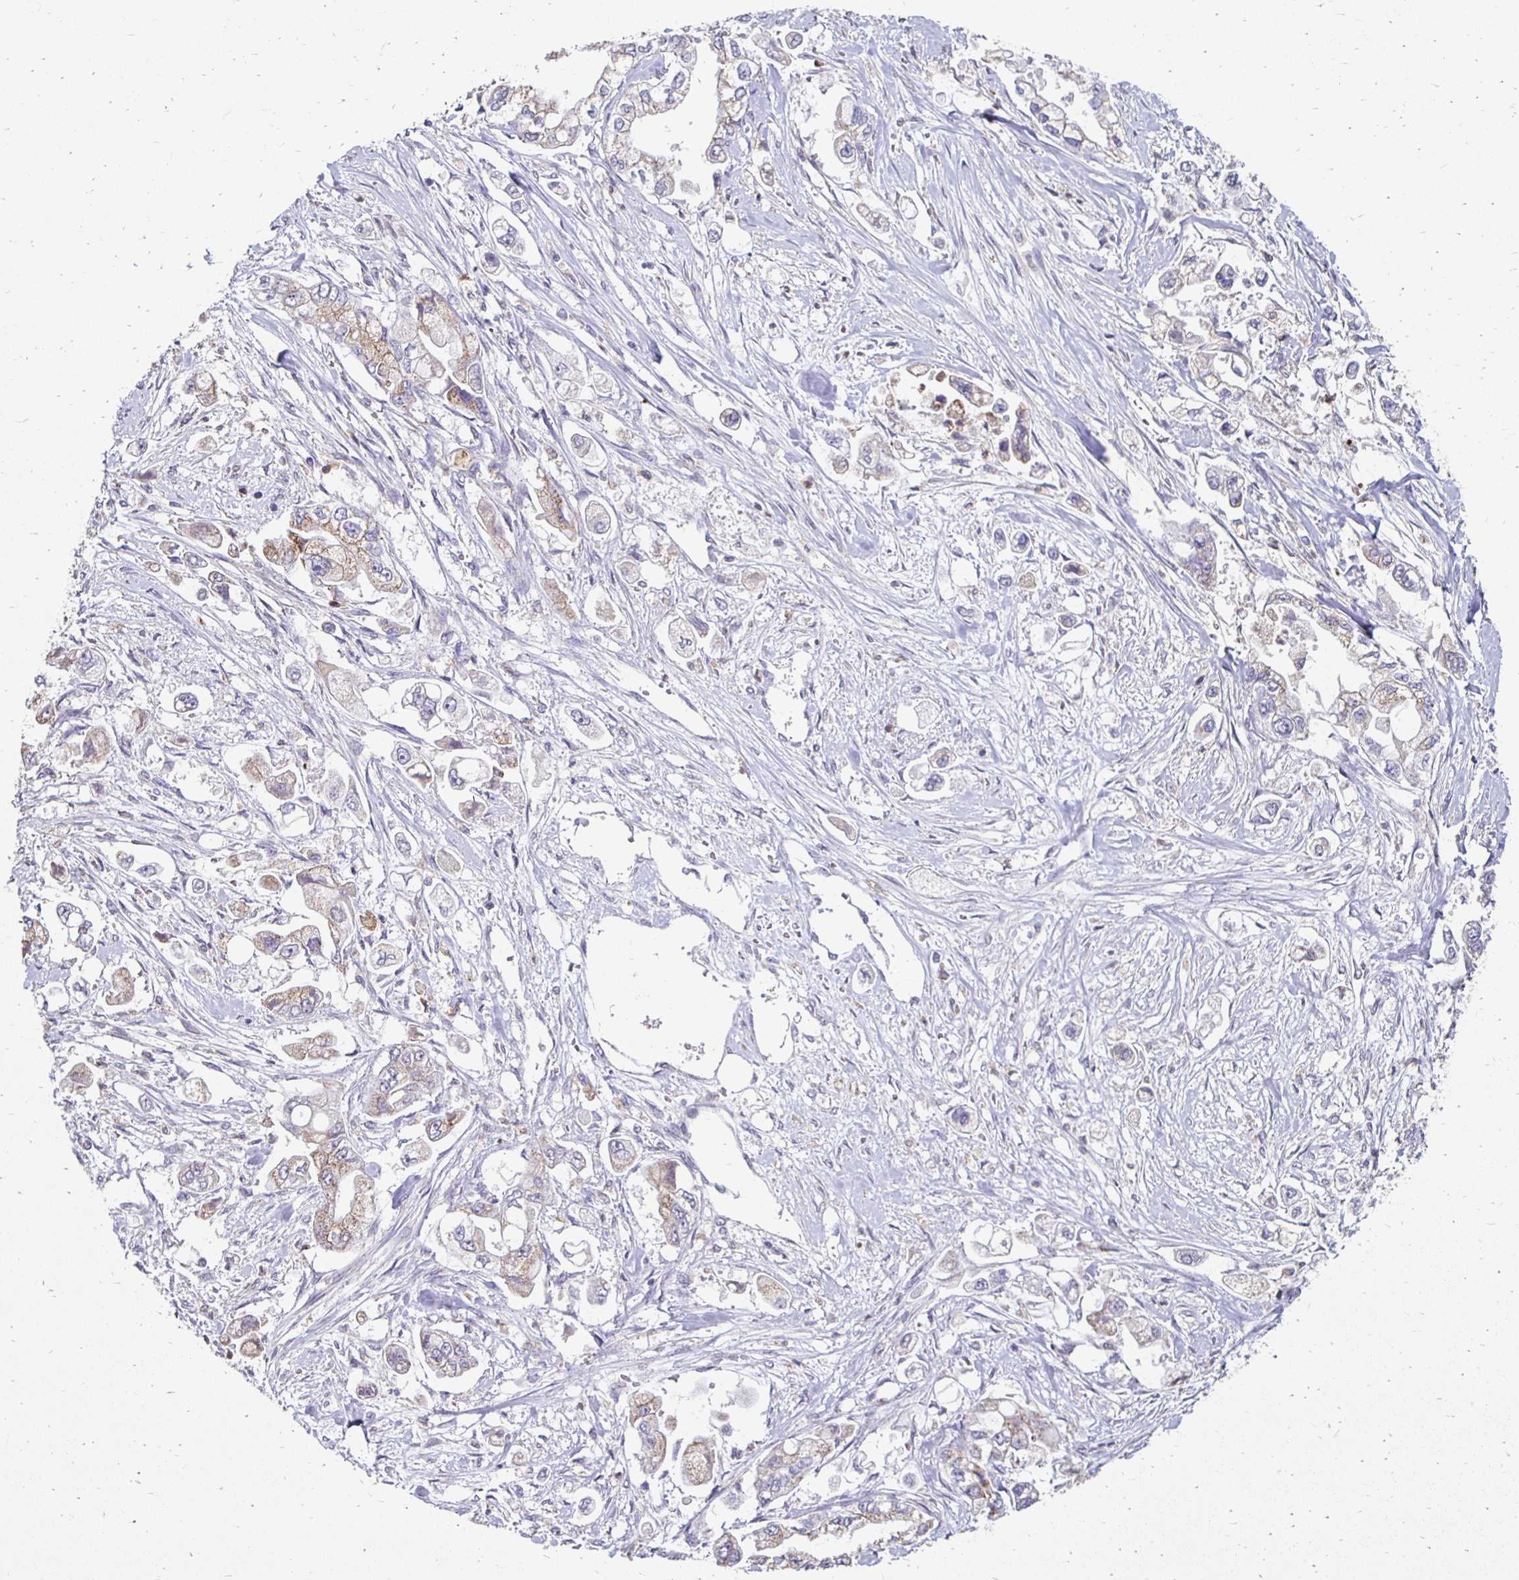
{"staining": {"intensity": "weak", "quantity": "25%-75%", "location": "cytoplasmic/membranous"}, "tissue": "stomach cancer", "cell_type": "Tumor cells", "image_type": "cancer", "snomed": [{"axis": "morphology", "description": "Adenocarcinoma, NOS"}, {"axis": "topography", "description": "Stomach"}], "caption": "High-magnification brightfield microscopy of stomach adenocarcinoma stained with DAB (3,3'-diaminobenzidine) (brown) and counterstained with hematoxylin (blue). tumor cells exhibit weak cytoplasmic/membranous staining is seen in approximately25%-75% of cells.", "gene": "GK2", "patient": {"sex": "male", "age": 62}}